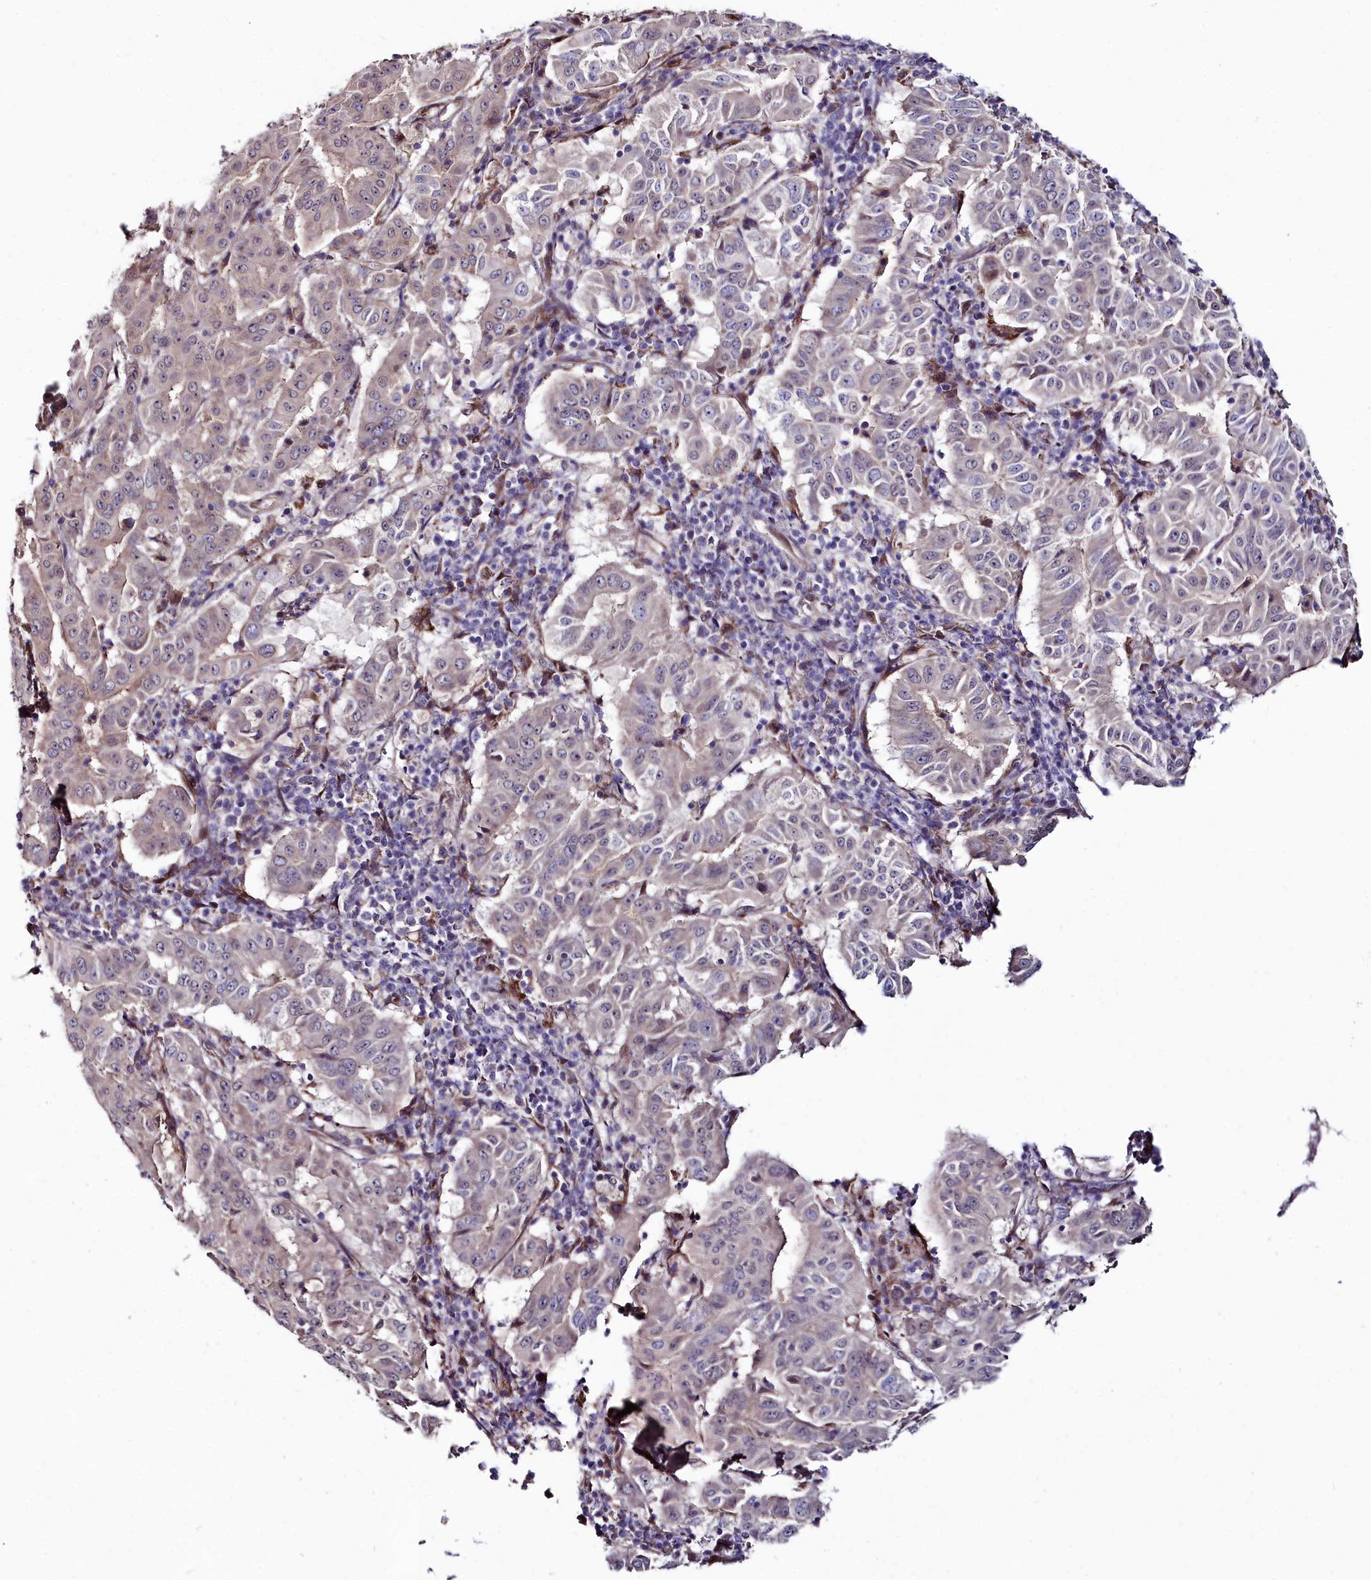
{"staining": {"intensity": "negative", "quantity": "none", "location": "none"}, "tissue": "pancreatic cancer", "cell_type": "Tumor cells", "image_type": "cancer", "snomed": [{"axis": "morphology", "description": "Adenocarcinoma, NOS"}, {"axis": "topography", "description": "Pancreas"}], "caption": "The image reveals no significant staining in tumor cells of adenocarcinoma (pancreatic).", "gene": "C4orf19", "patient": {"sex": "male", "age": 63}}